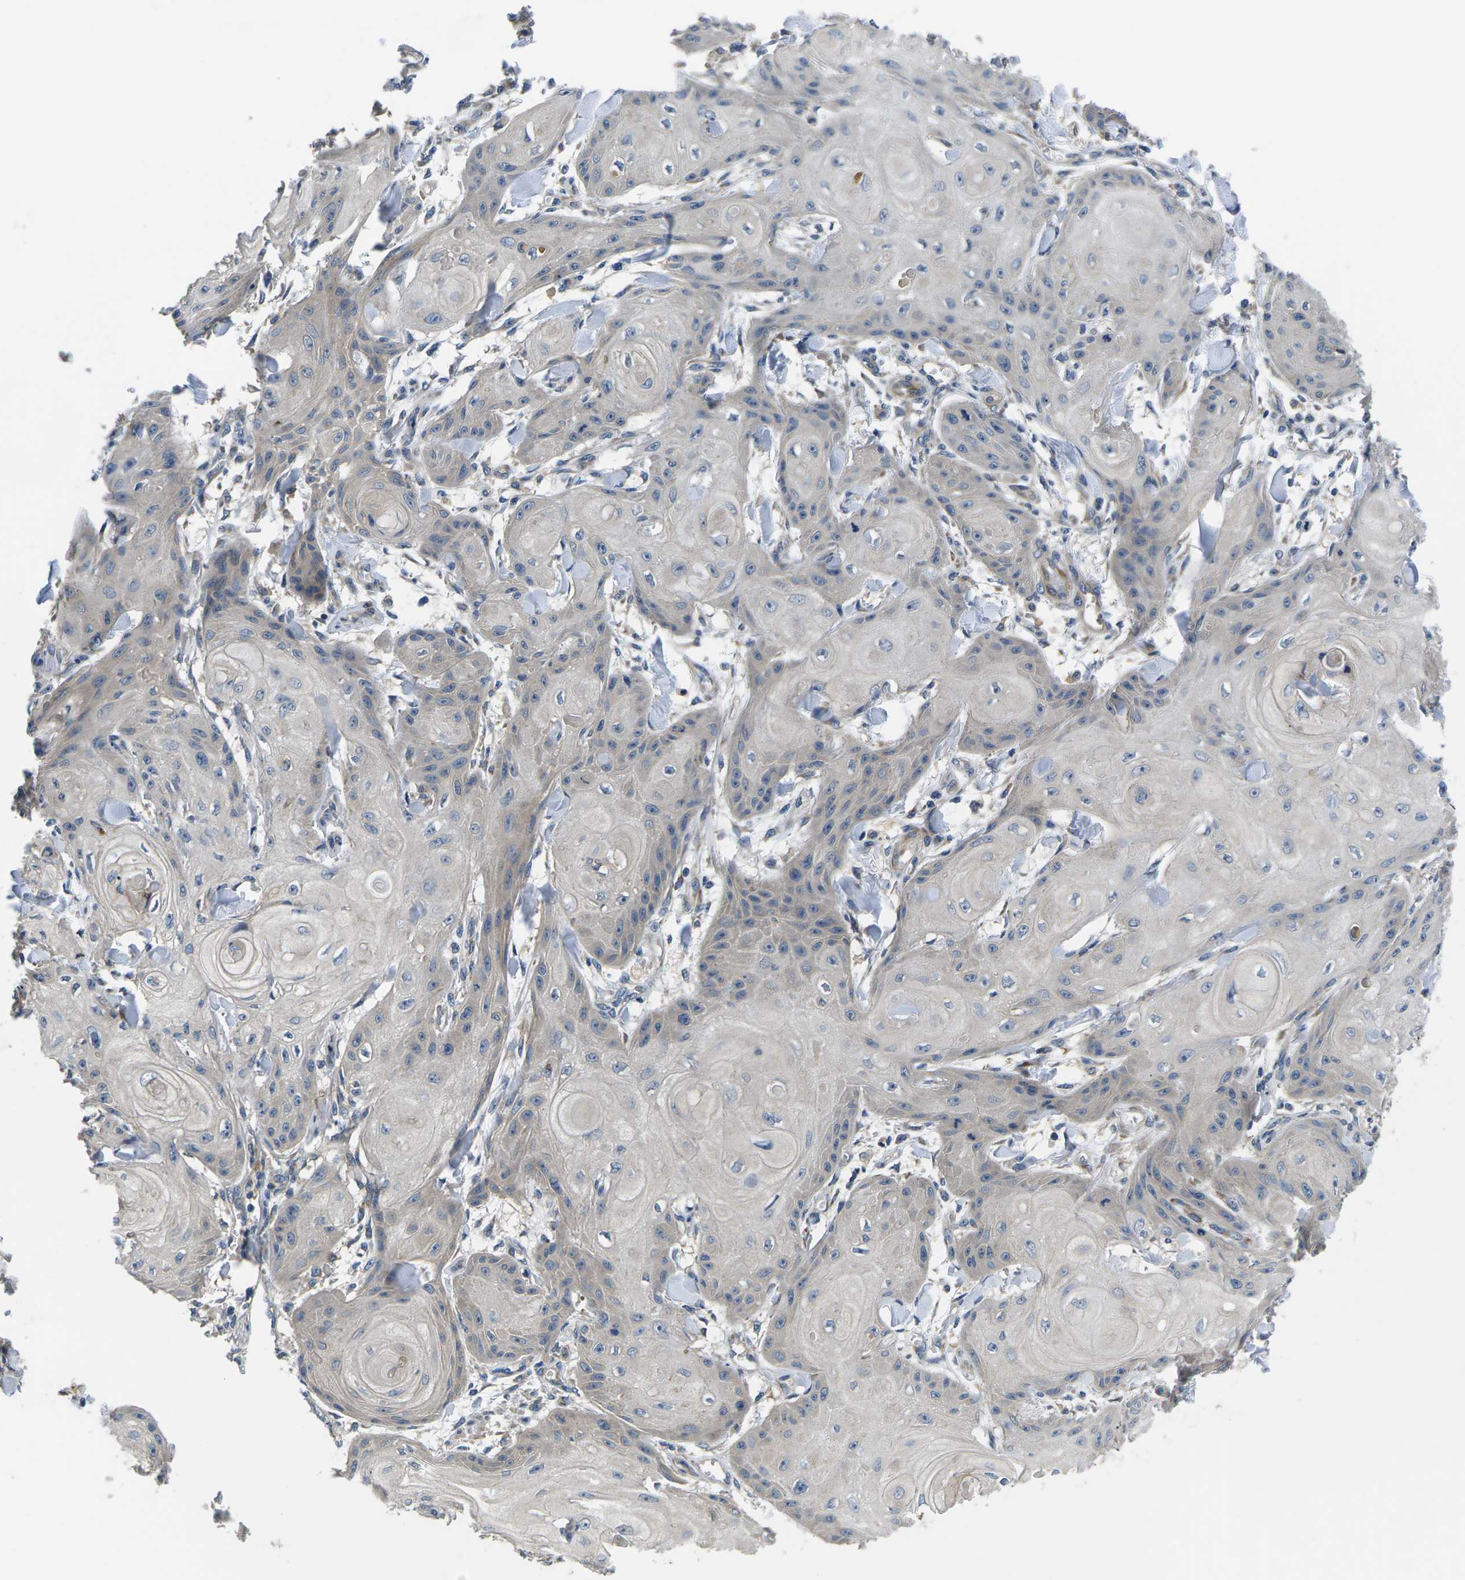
{"staining": {"intensity": "negative", "quantity": "none", "location": "none"}, "tissue": "skin cancer", "cell_type": "Tumor cells", "image_type": "cancer", "snomed": [{"axis": "morphology", "description": "Squamous cell carcinoma, NOS"}, {"axis": "topography", "description": "Skin"}], "caption": "Immunohistochemistry of skin squamous cell carcinoma exhibits no staining in tumor cells.", "gene": "PLCE1", "patient": {"sex": "male", "age": 74}}